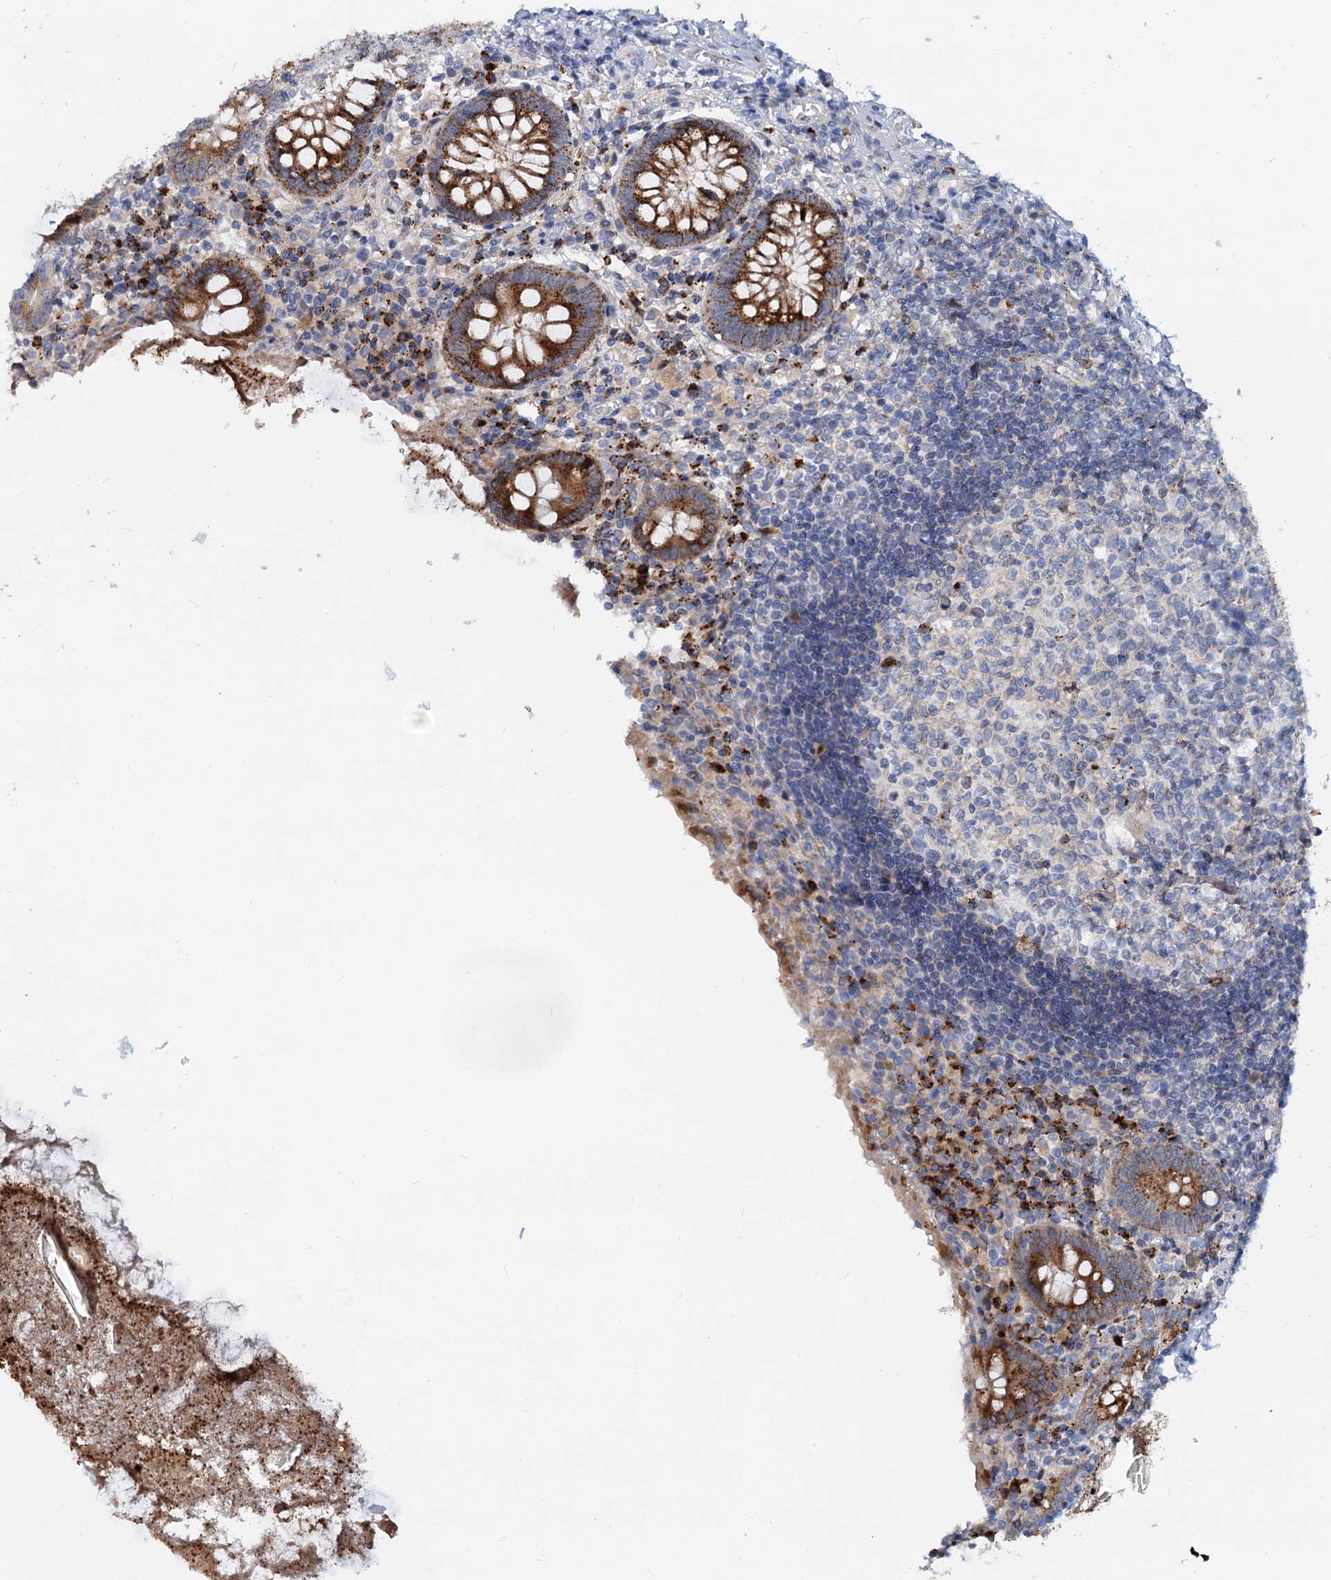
{"staining": {"intensity": "strong", "quantity": ">75%", "location": "cytoplasmic/membranous"}, "tissue": "appendix", "cell_type": "Glandular cells", "image_type": "normal", "snomed": [{"axis": "morphology", "description": "Normal tissue, NOS"}, {"axis": "topography", "description": "Appendix"}], "caption": "Brown immunohistochemical staining in benign appendix exhibits strong cytoplasmic/membranous expression in approximately >75% of glandular cells.", "gene": "SUPT20H", "patient": {"sex": "female", "age": 17}}